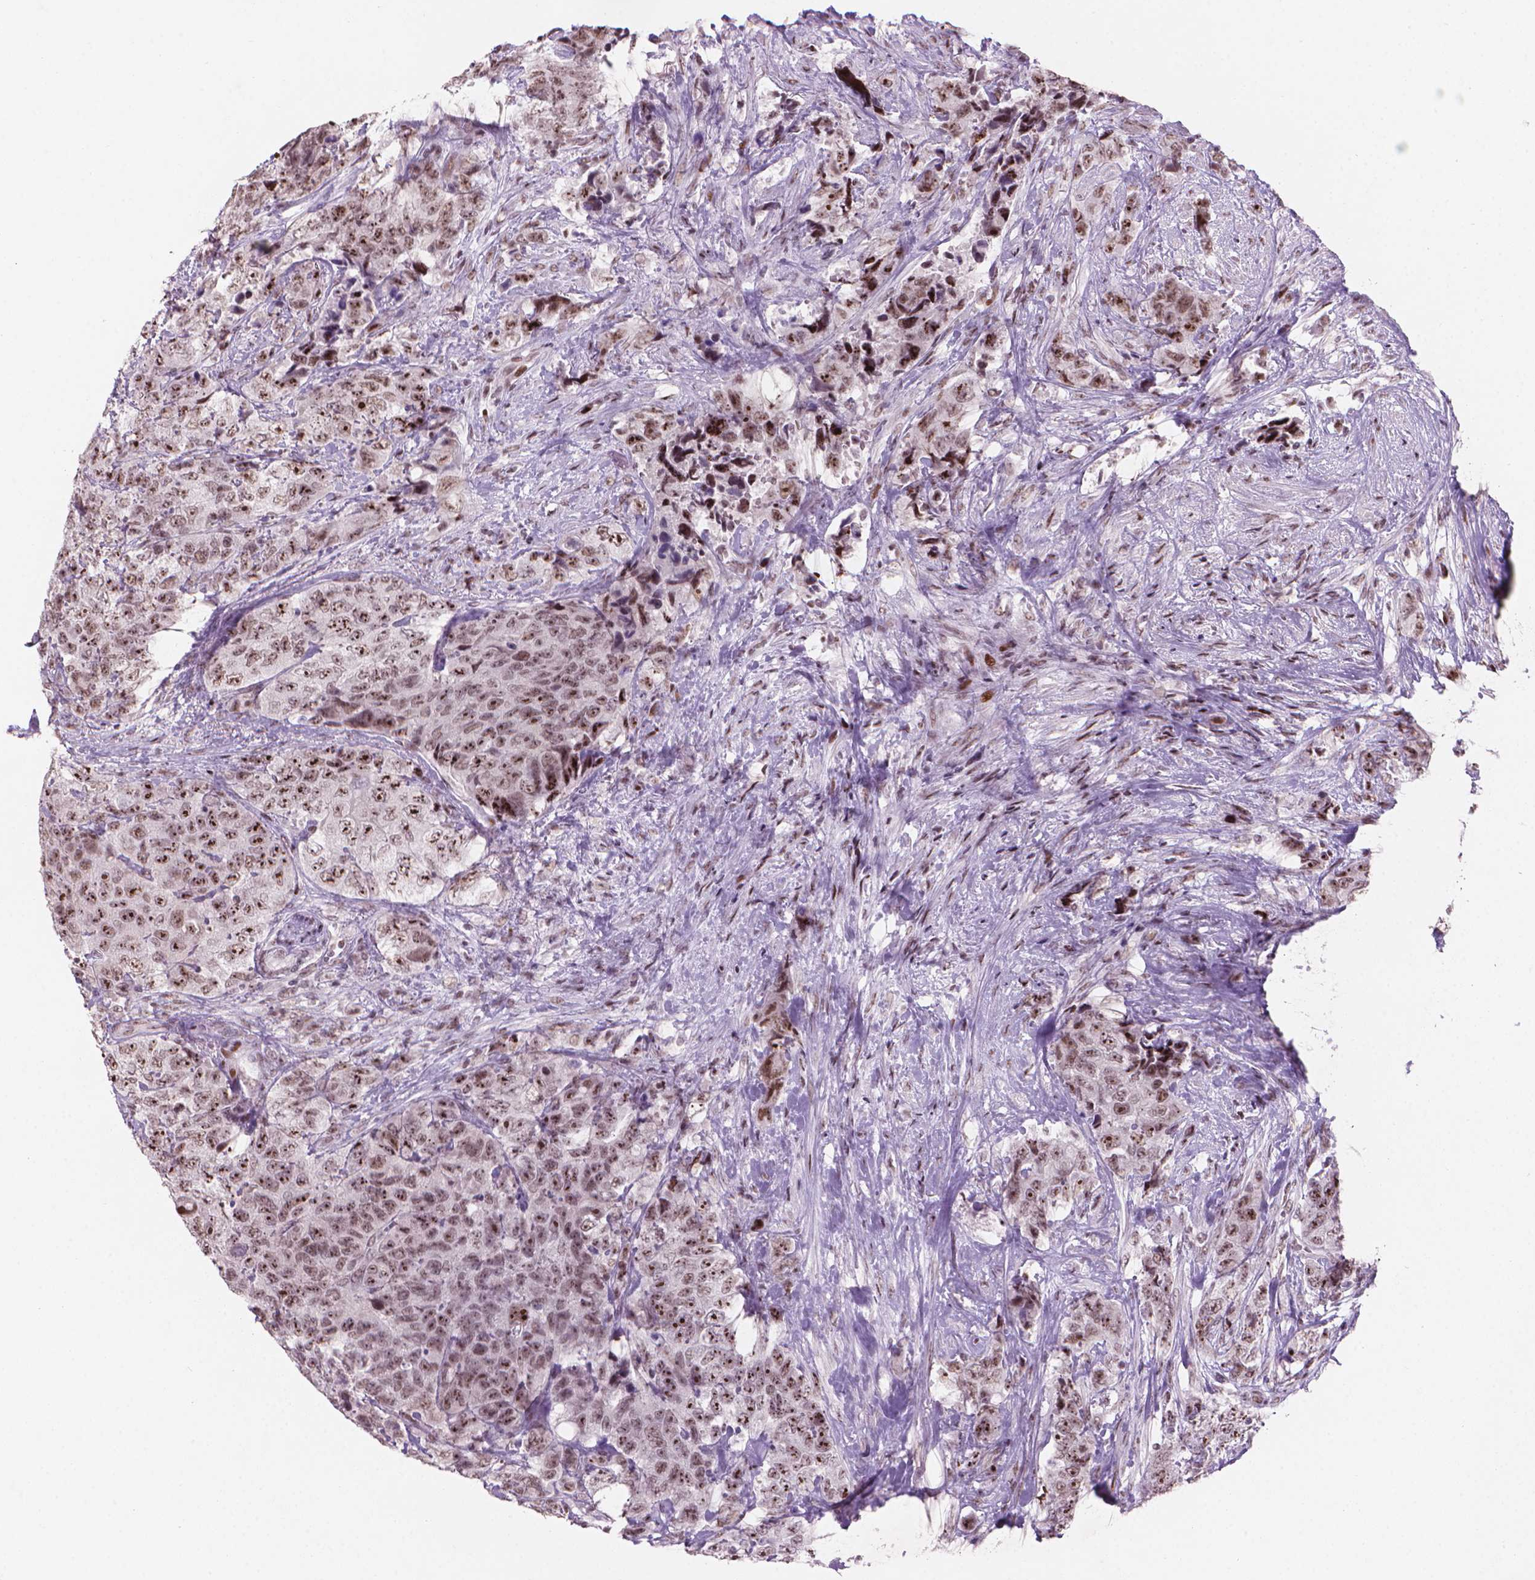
{"staining": {"intensity": "strong", "quantity": ">75%", "location": "nuclear"}, "tissue": "urothelial cancer", "cell_type": "Tumor cells", "image_type": "cancer", "snomed": [{"axis": "morphology", "description": "Urothelial carcinoma, High grade"}, {"axis": "topography", "description": "Urinary bladder"}], "caption": "This micrograph shows urothelial cancer stained with immunohistochemistry to label a protein in brown. The nuclear of tumor cells show strong positivity for the protein. Nuclei are counter-stained blue.", "gene": "HES7", "patient": {"sex": "female", "age": 78}}